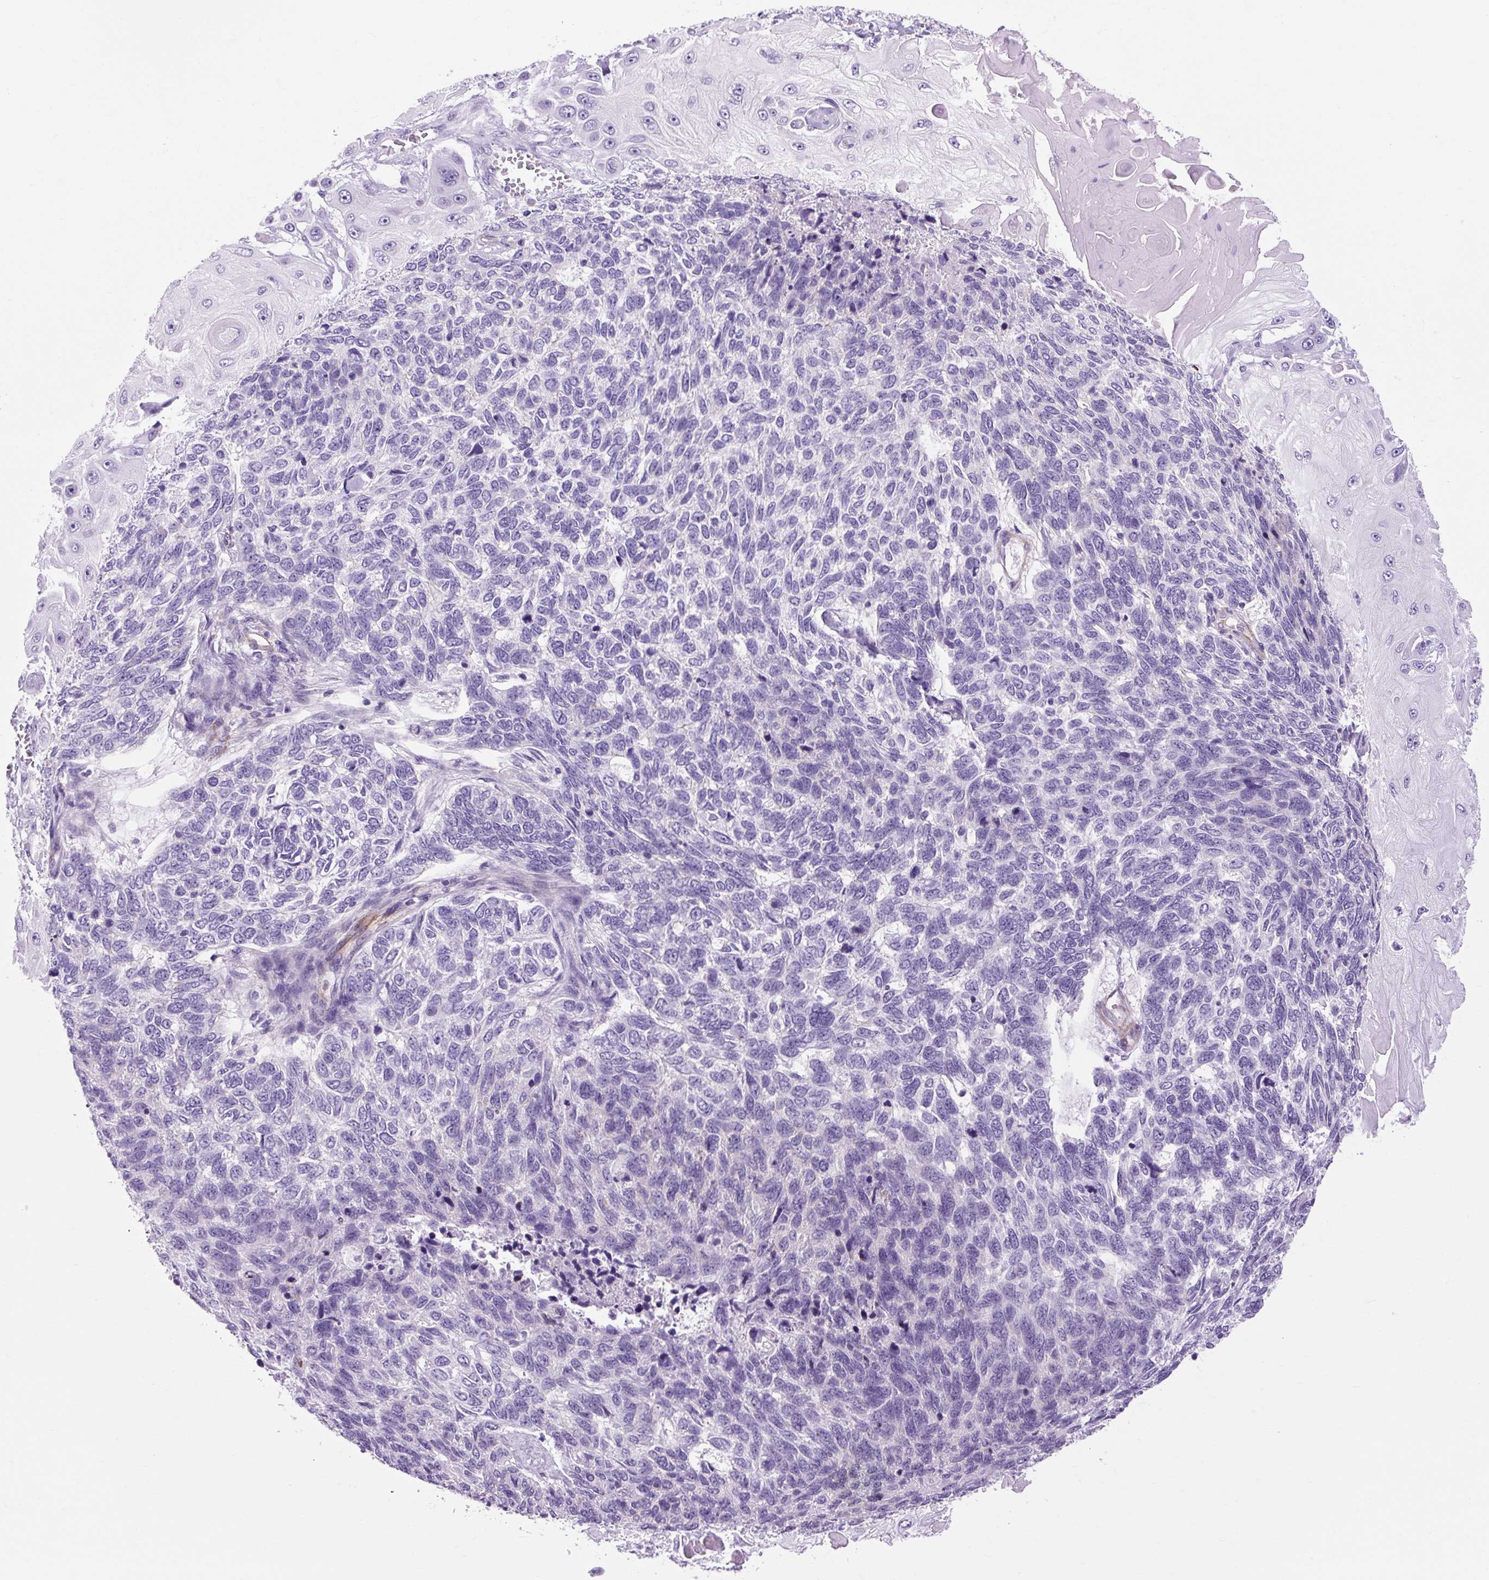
{"staining": {"intensity": "negative", "quantity": "none", "location": "none"}, "tissue": "skin cancer", "cell_type": "Tumor cells", "image_type": "cancer", "snomed": [{"axis": "morphology", "description": "Basal cell carcinoma"}, {"axis": "topography", "description": "Skin"}], "caption": "An image of human skin cancer is negative for staining in tumor cells.", "gene": "OOEP", "patient": {"sex": "female", "age": 65}}